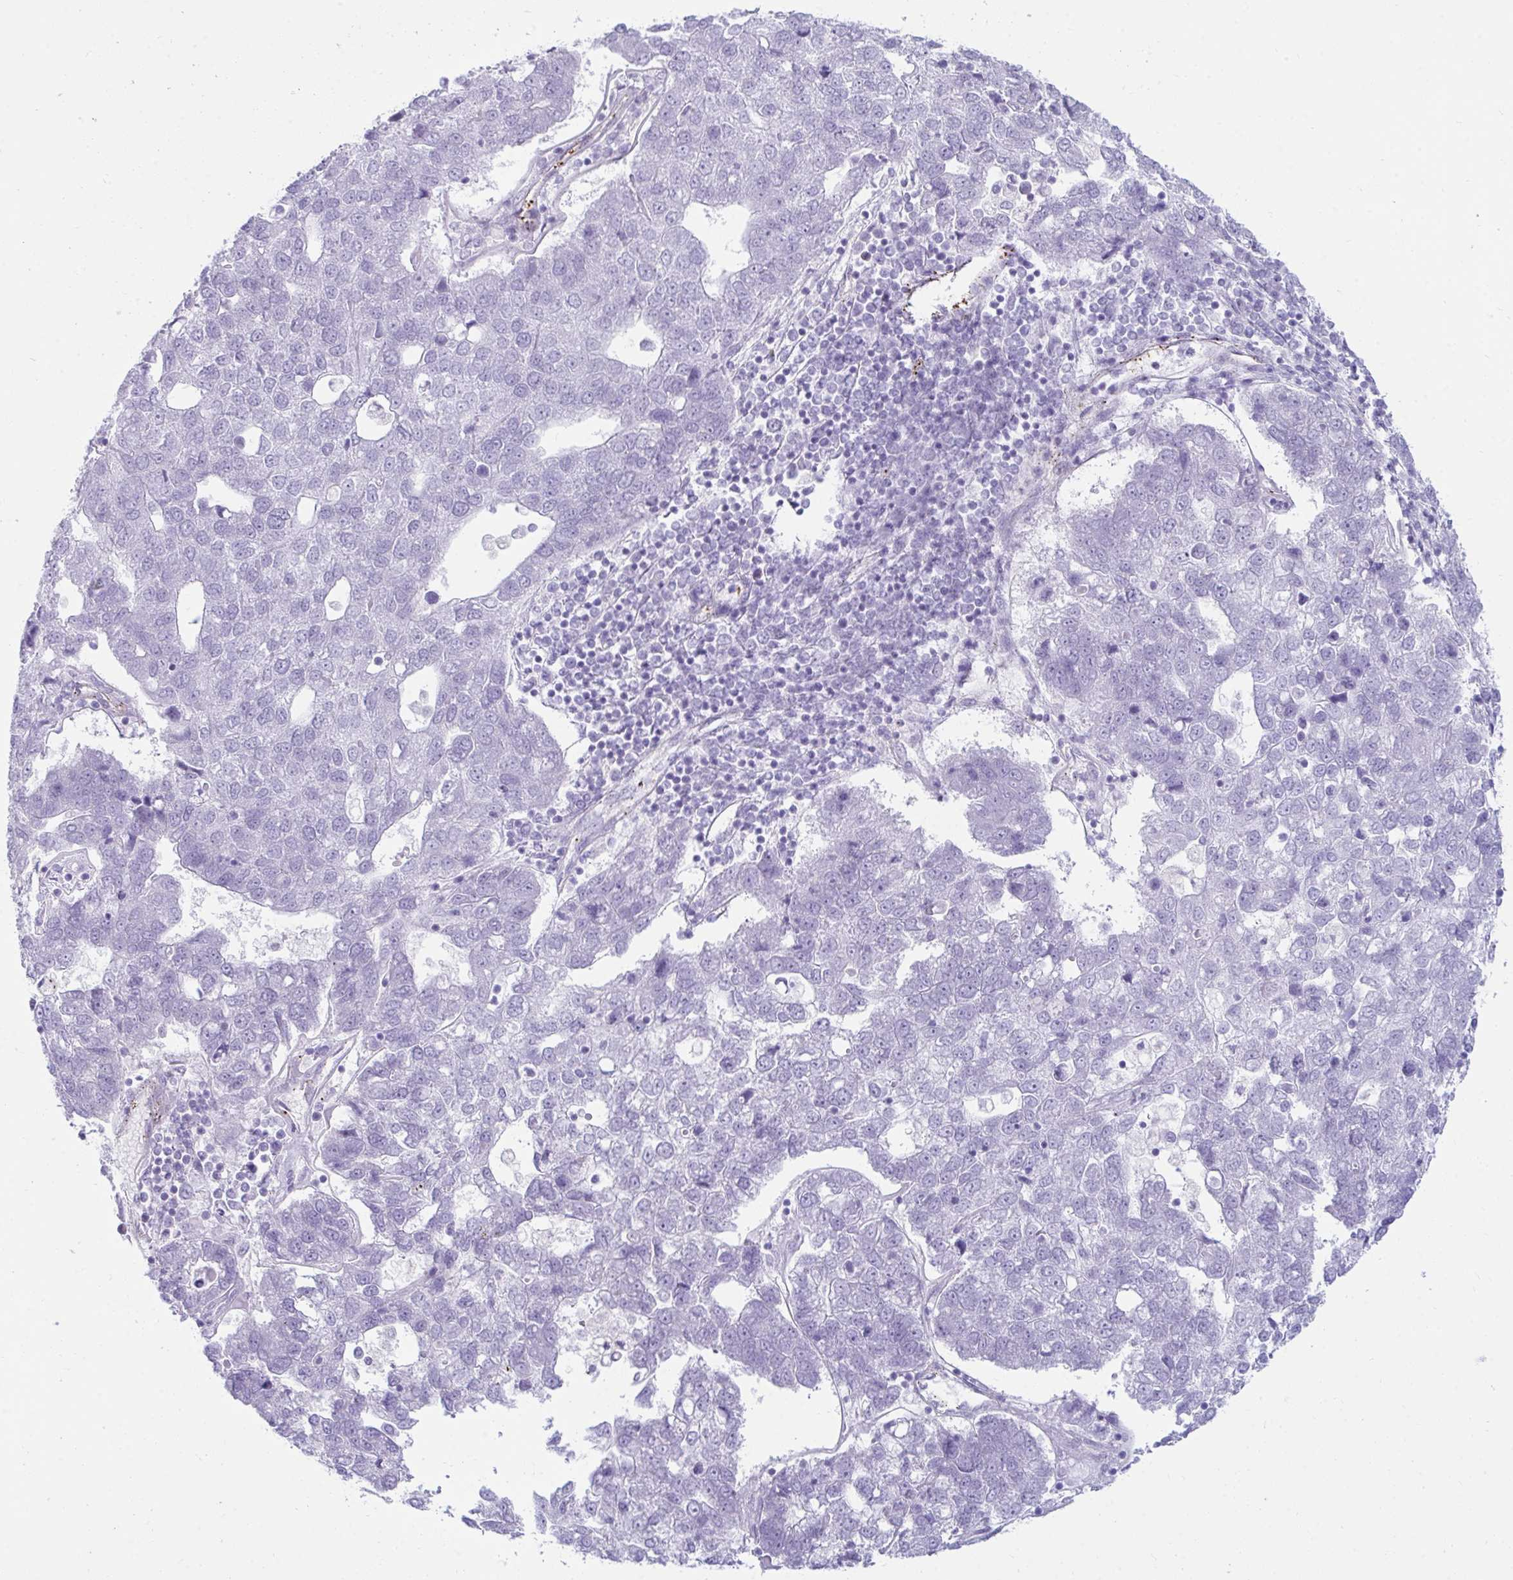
{"staining": {"intensity": "negative", "quantity": "none", "location": "none"}, "tissue": "pancreatic cancer", "cell_type": "Tumor cells", "image_type": "cancer", "snomed": [{"axis": "morphology", "description": "Adenocarcinoma, NOS"}, {"axis": "topography", "description": "Pancreas"}], "caption": "Pancreatic adenocarcinoma was stained to show a protein in brown. There is no significant staining in tumor cells. (DAB (3,3'-diaminobenzidine) IHC with hematoxylin counter stain).", "gene": "UBL3", "patient": {"sex": "female", "age": 61}}